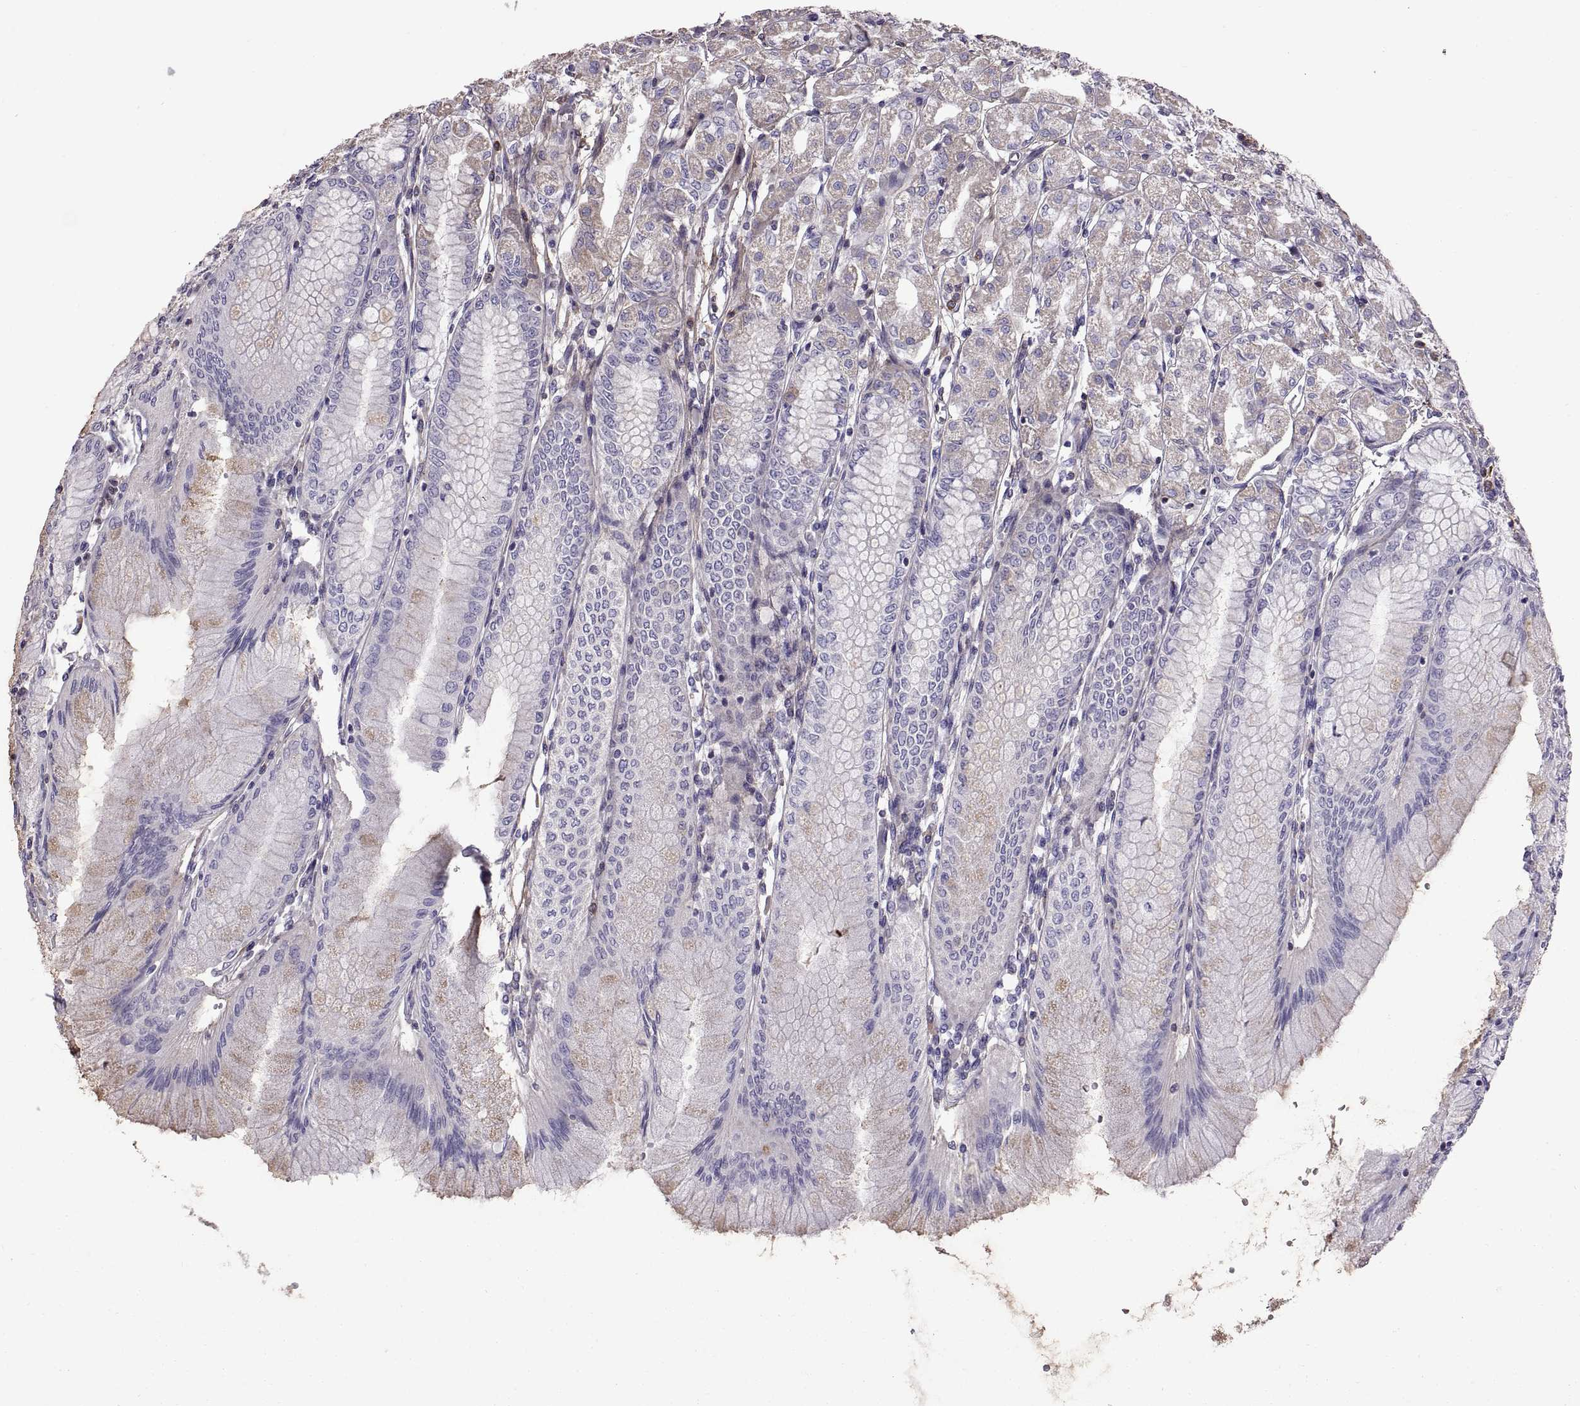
{"staining": {"intensity": "moderate", "quantity": "<25%", "location": "cytoplasmic/membranous"}, "tissue": "stomach", "cell_type": "Glandular cells", "image_type": "normal", "snomed": [{"axis": "morphology", "description": "Normal tissue, NOS"}, {"axis": "topography", "description": "Skeletal muscle"}, {"axis": "topography", "description": "Stomach"}], "caption": "Benign stomach shows moderate cytoplasmic/membranous staining in approximately <25% of glandular cells The protein is stained brown, and the nuclei are stained in blue (DAB IHC with brightfield microscopy, high magnification)..", "gene": "EMILIN2", "patient": {"sex": "female", "age": 57}}